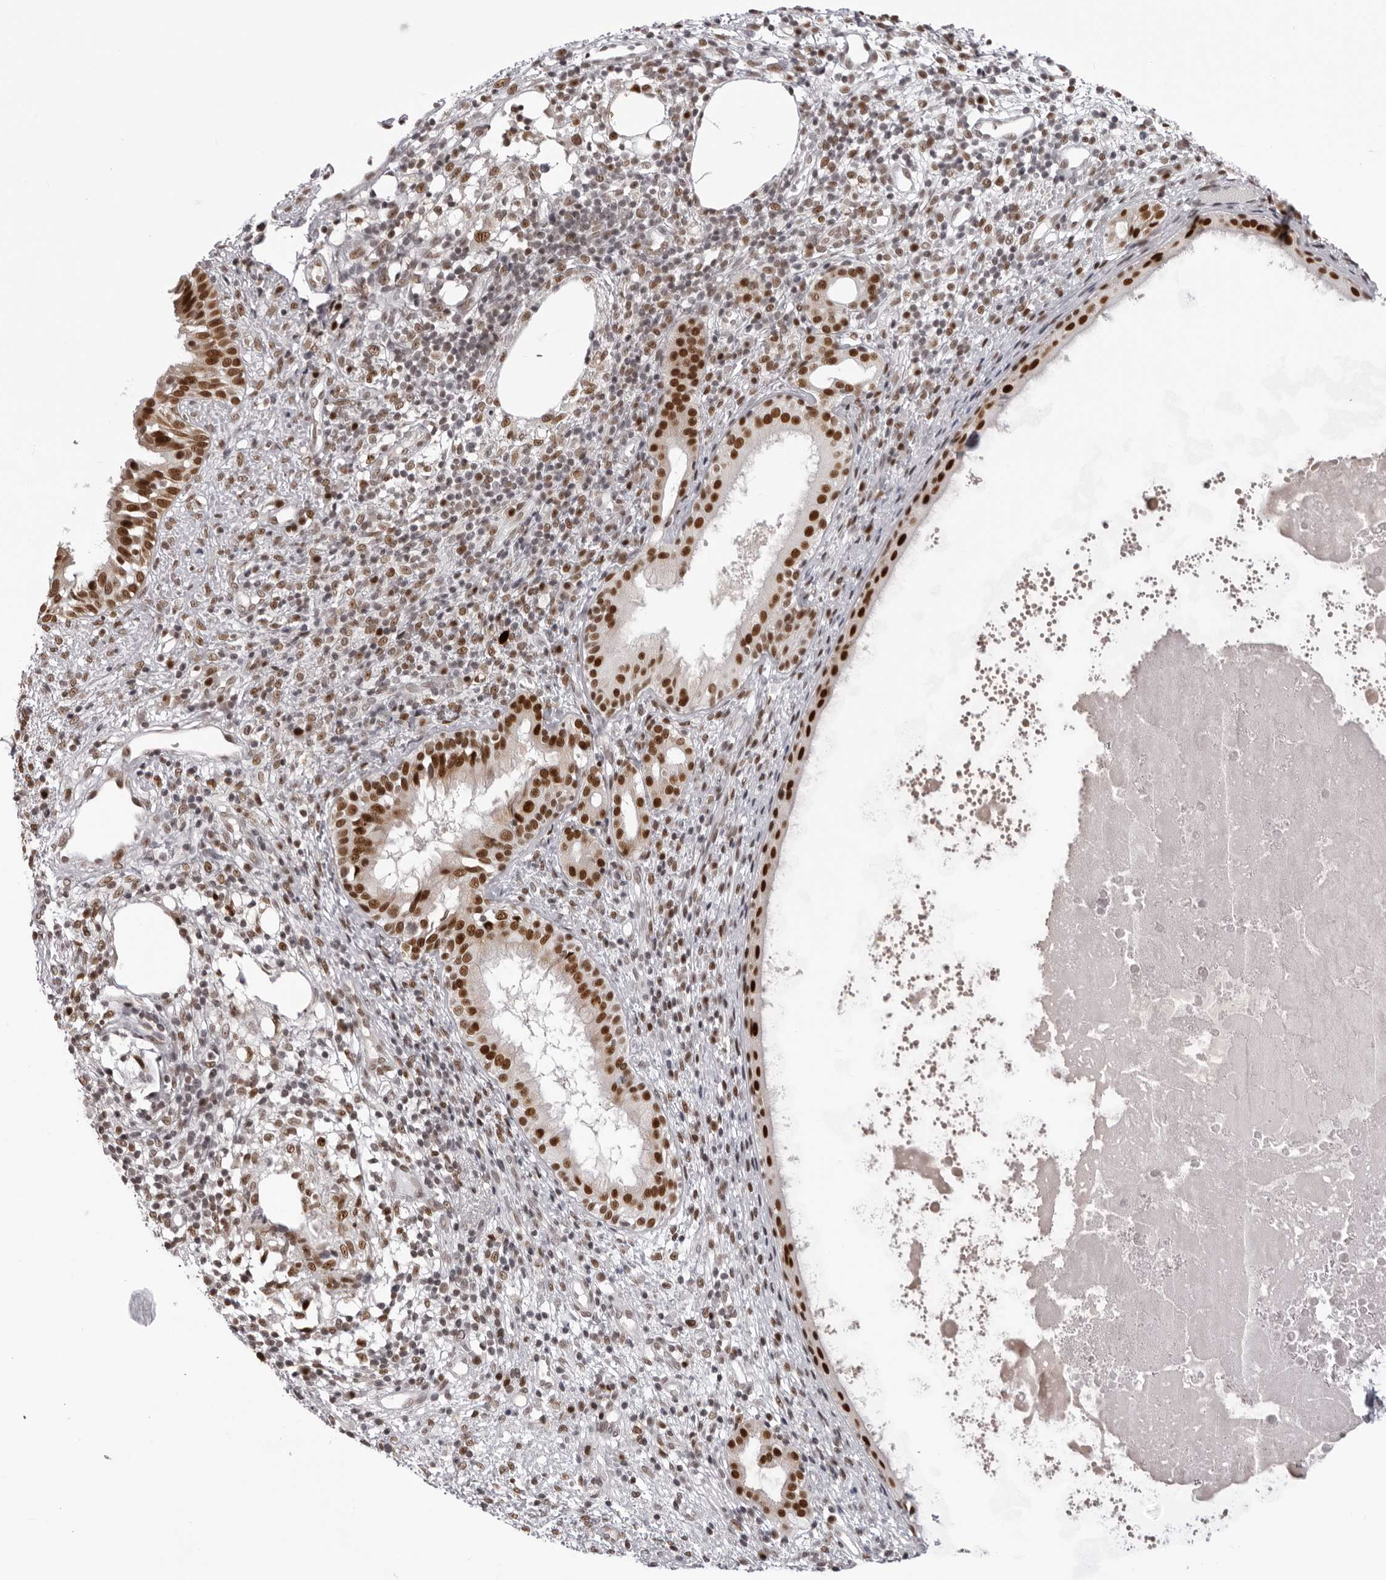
{"staining": {"intensity": "moderate", "quantity": ">75%", "location": "nuclear"}, "tissue": "nasopharynx", "cell_type": "Respiratory epithelial cells", "image_type": "normal", "snomed": [{"axis": "morphology", "description": "Normal tissue, NOS"}, {"axis": "topography", "description": "Nasopharynx"}], "caption": "IHC (DAB) staining of benign human nasopharynx exhibits moderate nuclear protein positivity in approximately >75% of respiratory epithelial cells.", "gene": "HEXIM2", "patient": {"sex": "male", "age": 22}}